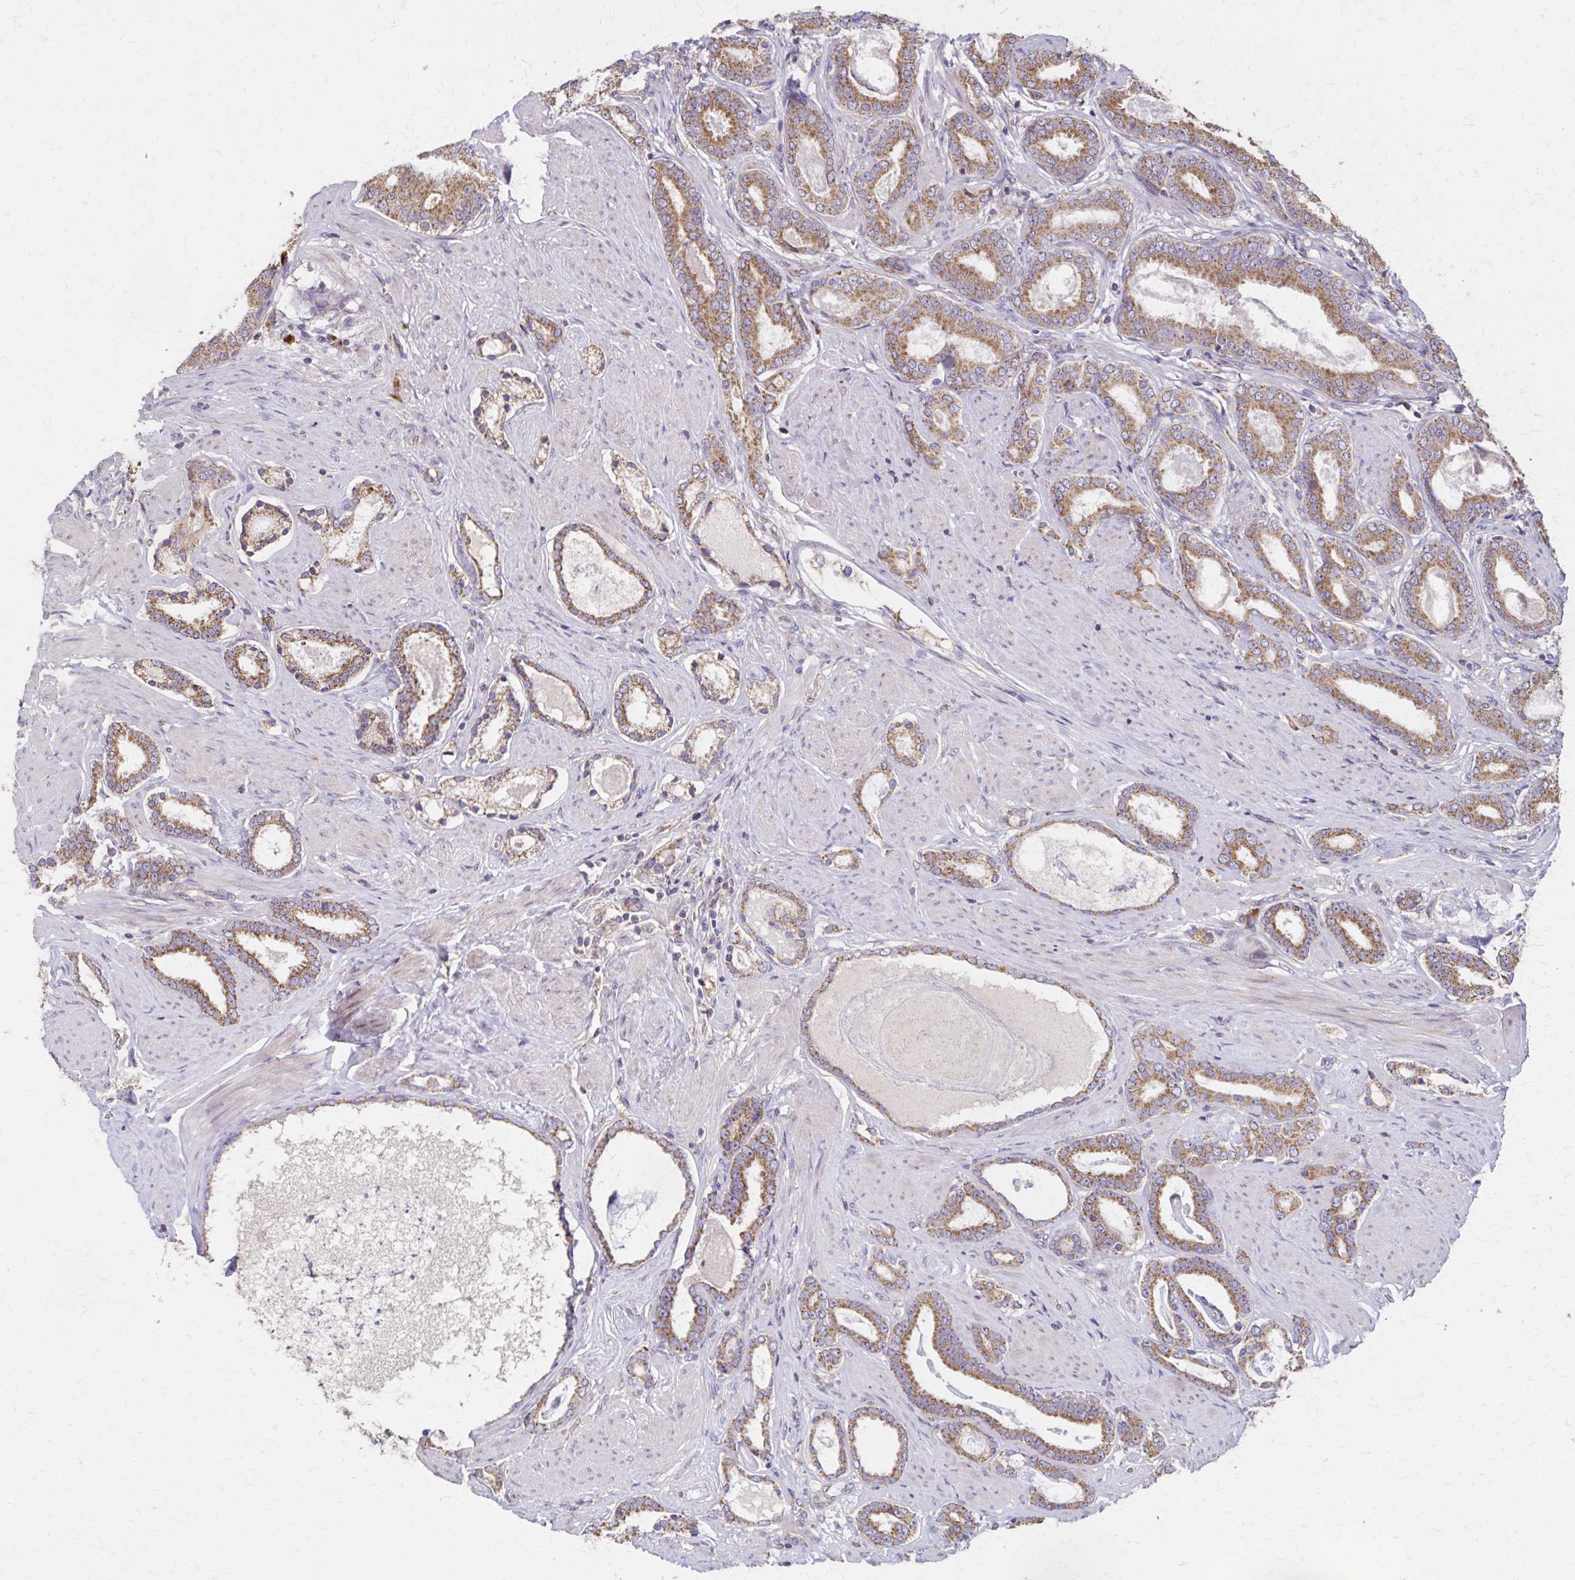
{"staining": {"intensity": "moderate", "quantity": ">75%", "location": "cytoplasmic/membranous"}, "tissue": "prostate cancer", "cell_type": "Tumor cells", "image_type": "cancer", "snomed": [{"axis": "morphology", "description": "Adenocarcinoma, High grade"}, {"axis": "topography", "description": "Prostate"}], "caption": "Brown immunohistochemical staining in prostate high-grade adenocarcinoma displays moderate cytoplasmic/membranous positivity in approximately >75% of tumor cells.", "gene": "RNF10", "patient": {"sex": "male", "age": 63}}